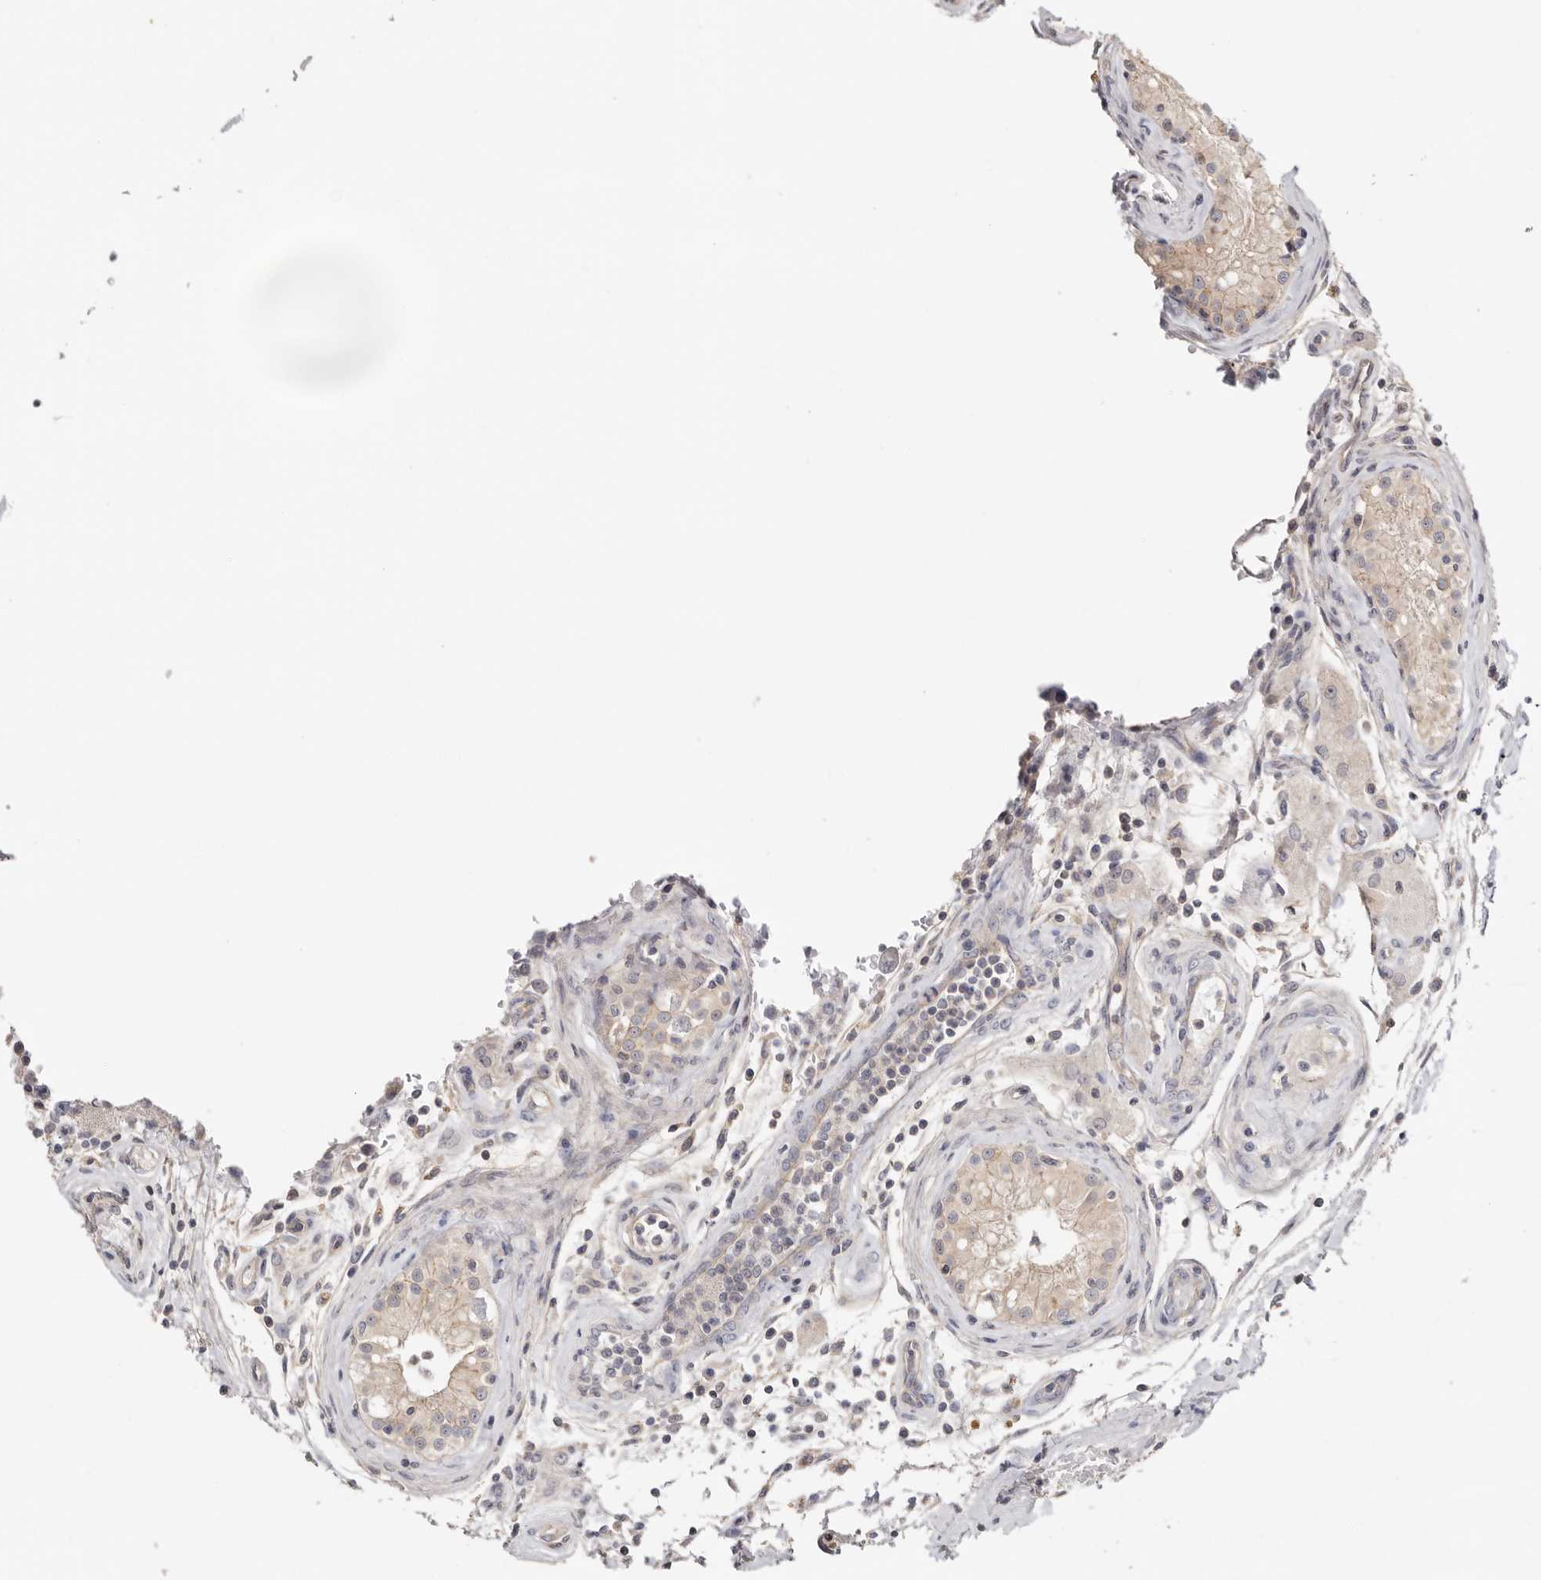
{"staining": {"intensity": "weak", "quantity": "<25%", "location": "cytoplasmic/membranous"}, "tissue": "testis cancer", "cell_type": "Tumor cells", "image_type": "cancer", "snomed": [{"axis": "morphology", "description": "Carcinoma, Embryonal, NOS"}, {"axis": "topography", "description": "Testis"}], "caption": "The histopathology image exhibits no staining of tumor cells in testis embryonal carcinoma.", "gene": "S100A14", "patient": {"sex": "male", "age": 28}}